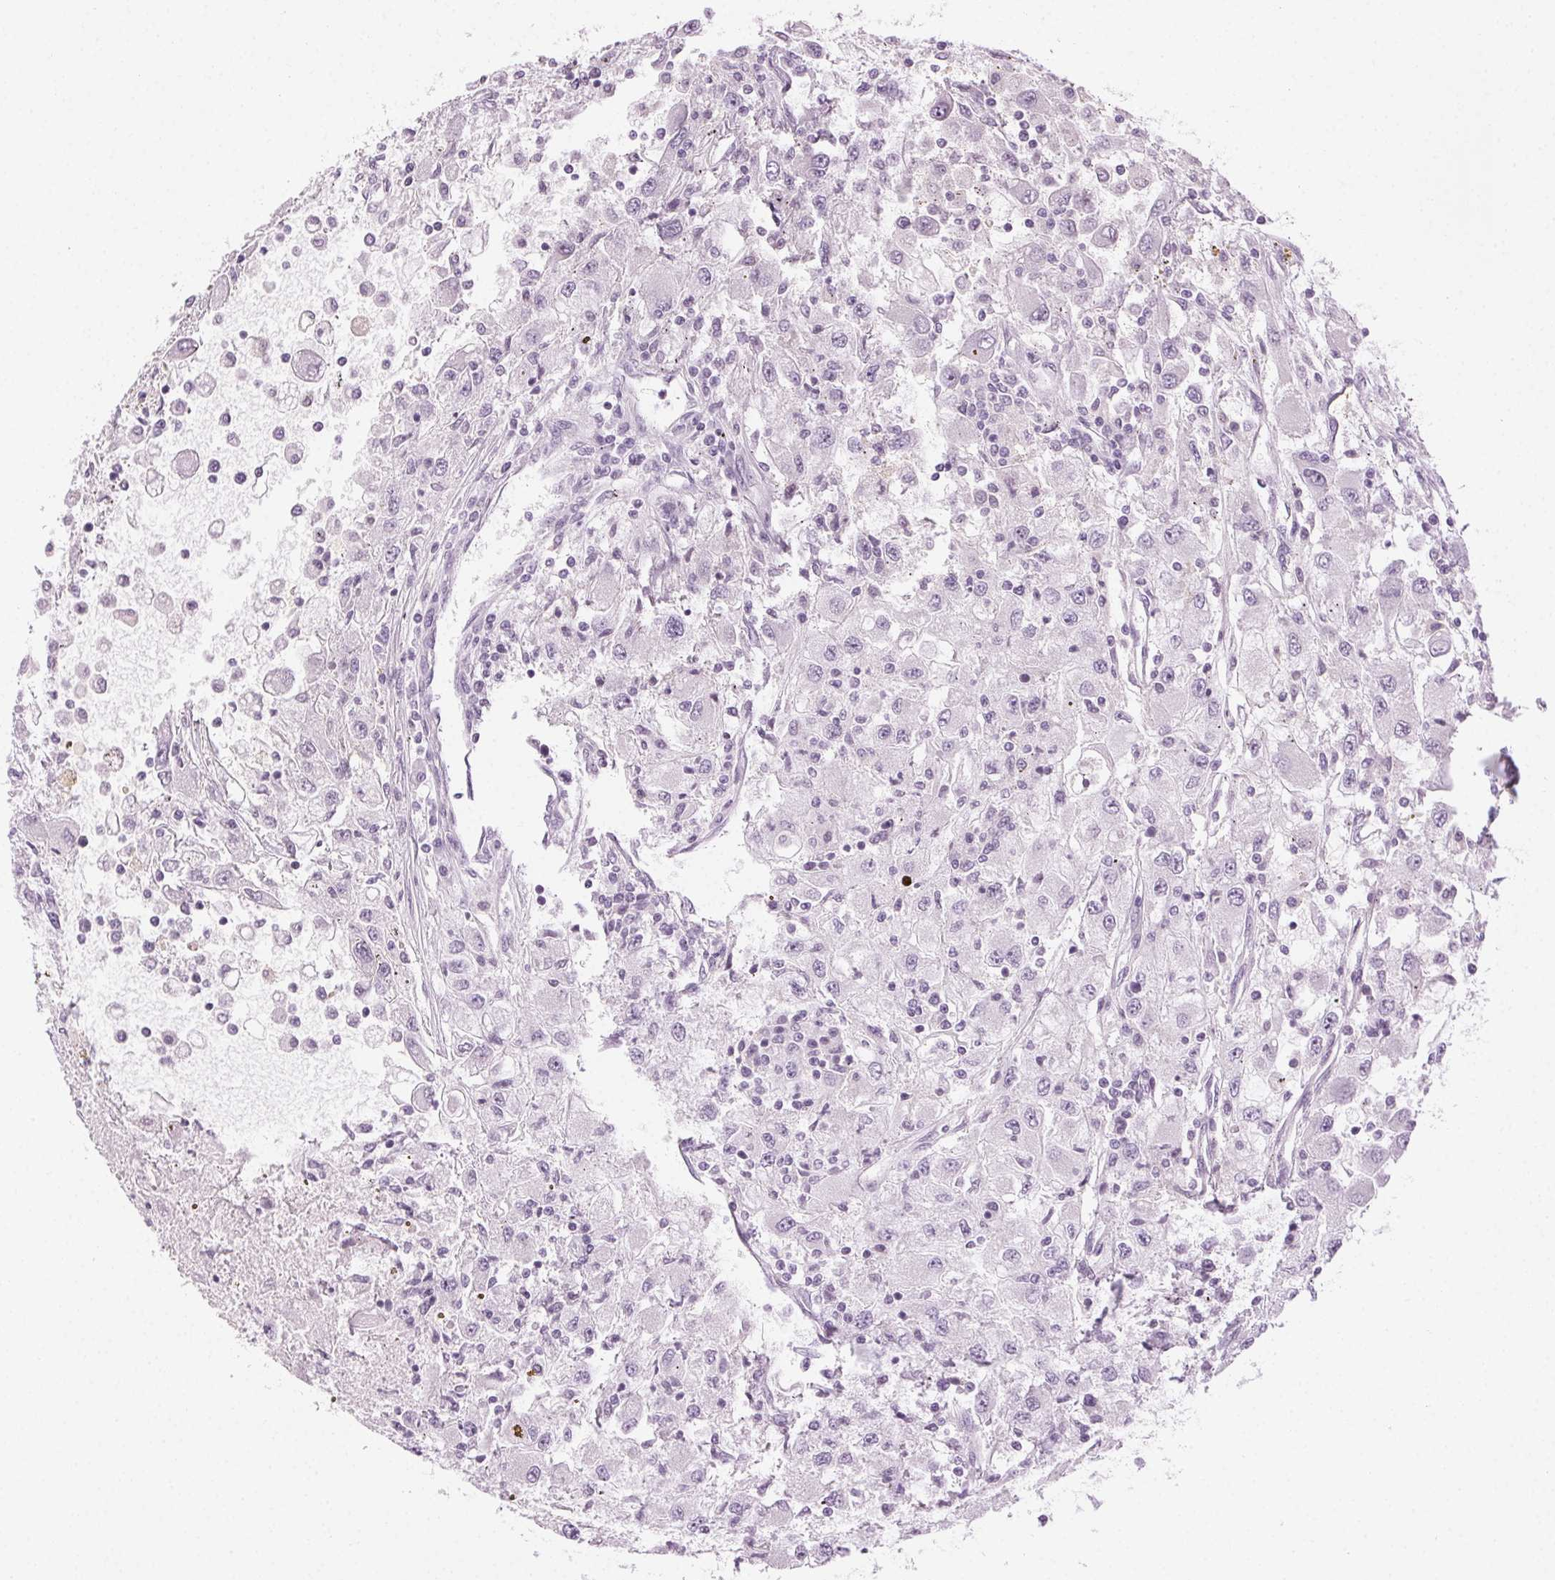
{"staining": {"intensity": "negative", "quantity": "none", "location": "none"}, "tissue": "renal cancer", "cell_type": "Tumor cells", "image_type": "cancer", "snomed": [{"axis": "morphology", "description": "Adenocarcinoma, NOS"}, {"axis": "topography", "description": "Kidney"}], "caption": "Immunohistochemistry micrograph of adenocarcinoma (renal) stained for a protein (brown), which reveals no staining in tumor cells.", "gene": "AIF1L", "patient": {"sex": "female", "age": 67}}